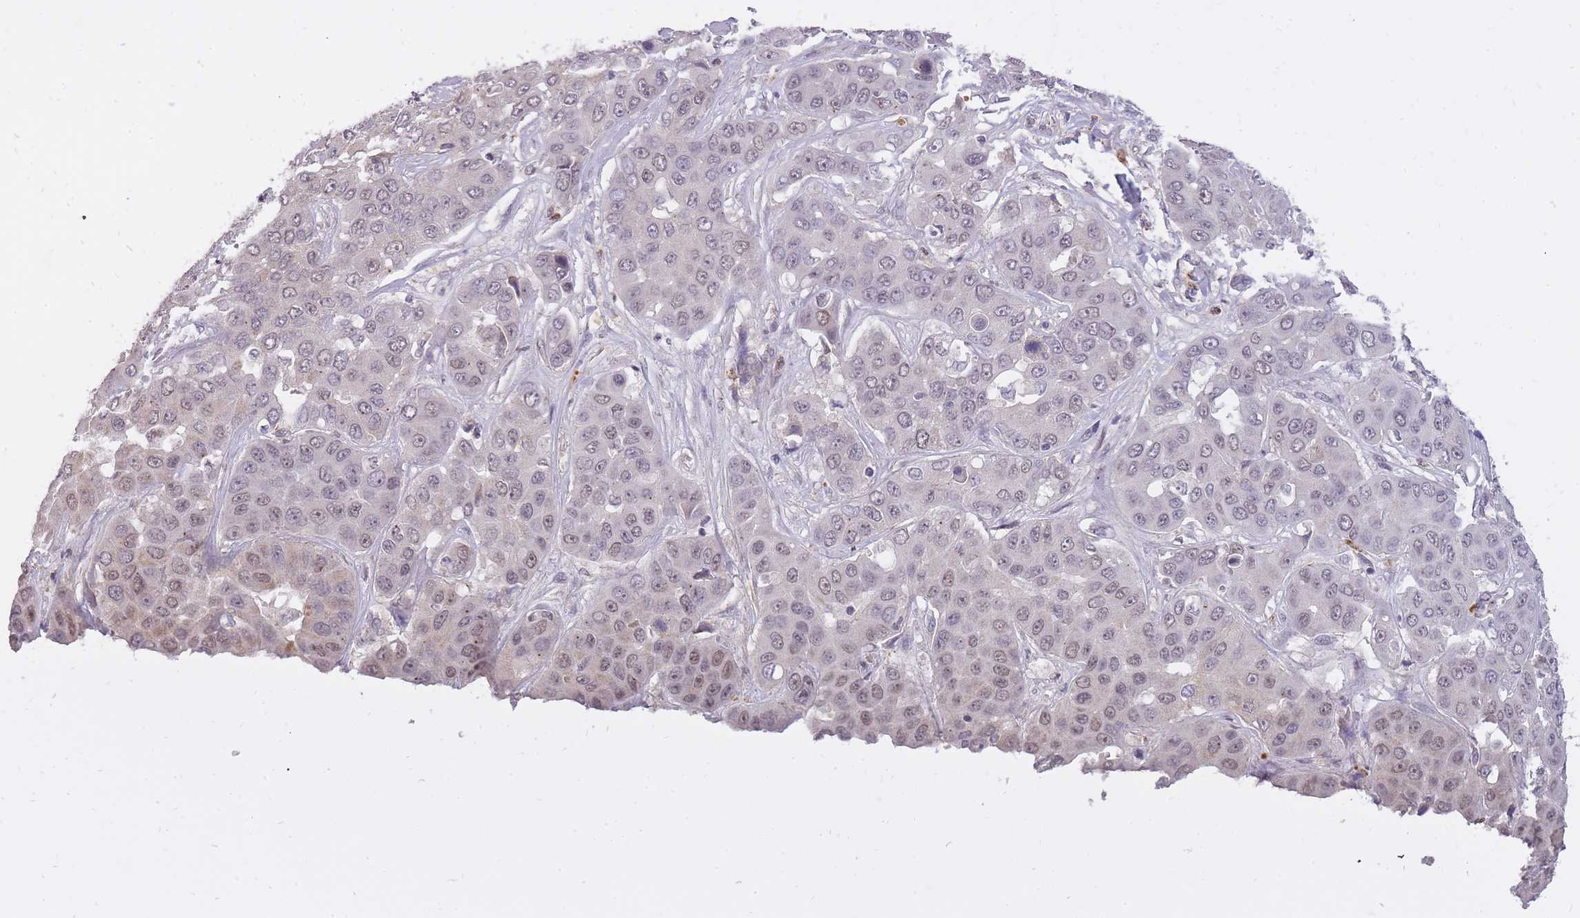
{"staining": {"intensity": "weak", "quantity": "25%-75%", "location": "nuclear"}, "tissue": "liver cancer", "cell_type": "Tumor cells", "image_type": "cancer", "snomed": [{"axis": "morphology", "description": "Cholangiocarcinoma"}, {"axis": "topography", "description": "Liver"}], "caption": "Liver cancer stained with a protein marker shows weak staining in tumor cells.", "gene": "TIGD1", "patient": {"sex": "female", "age": 52}}